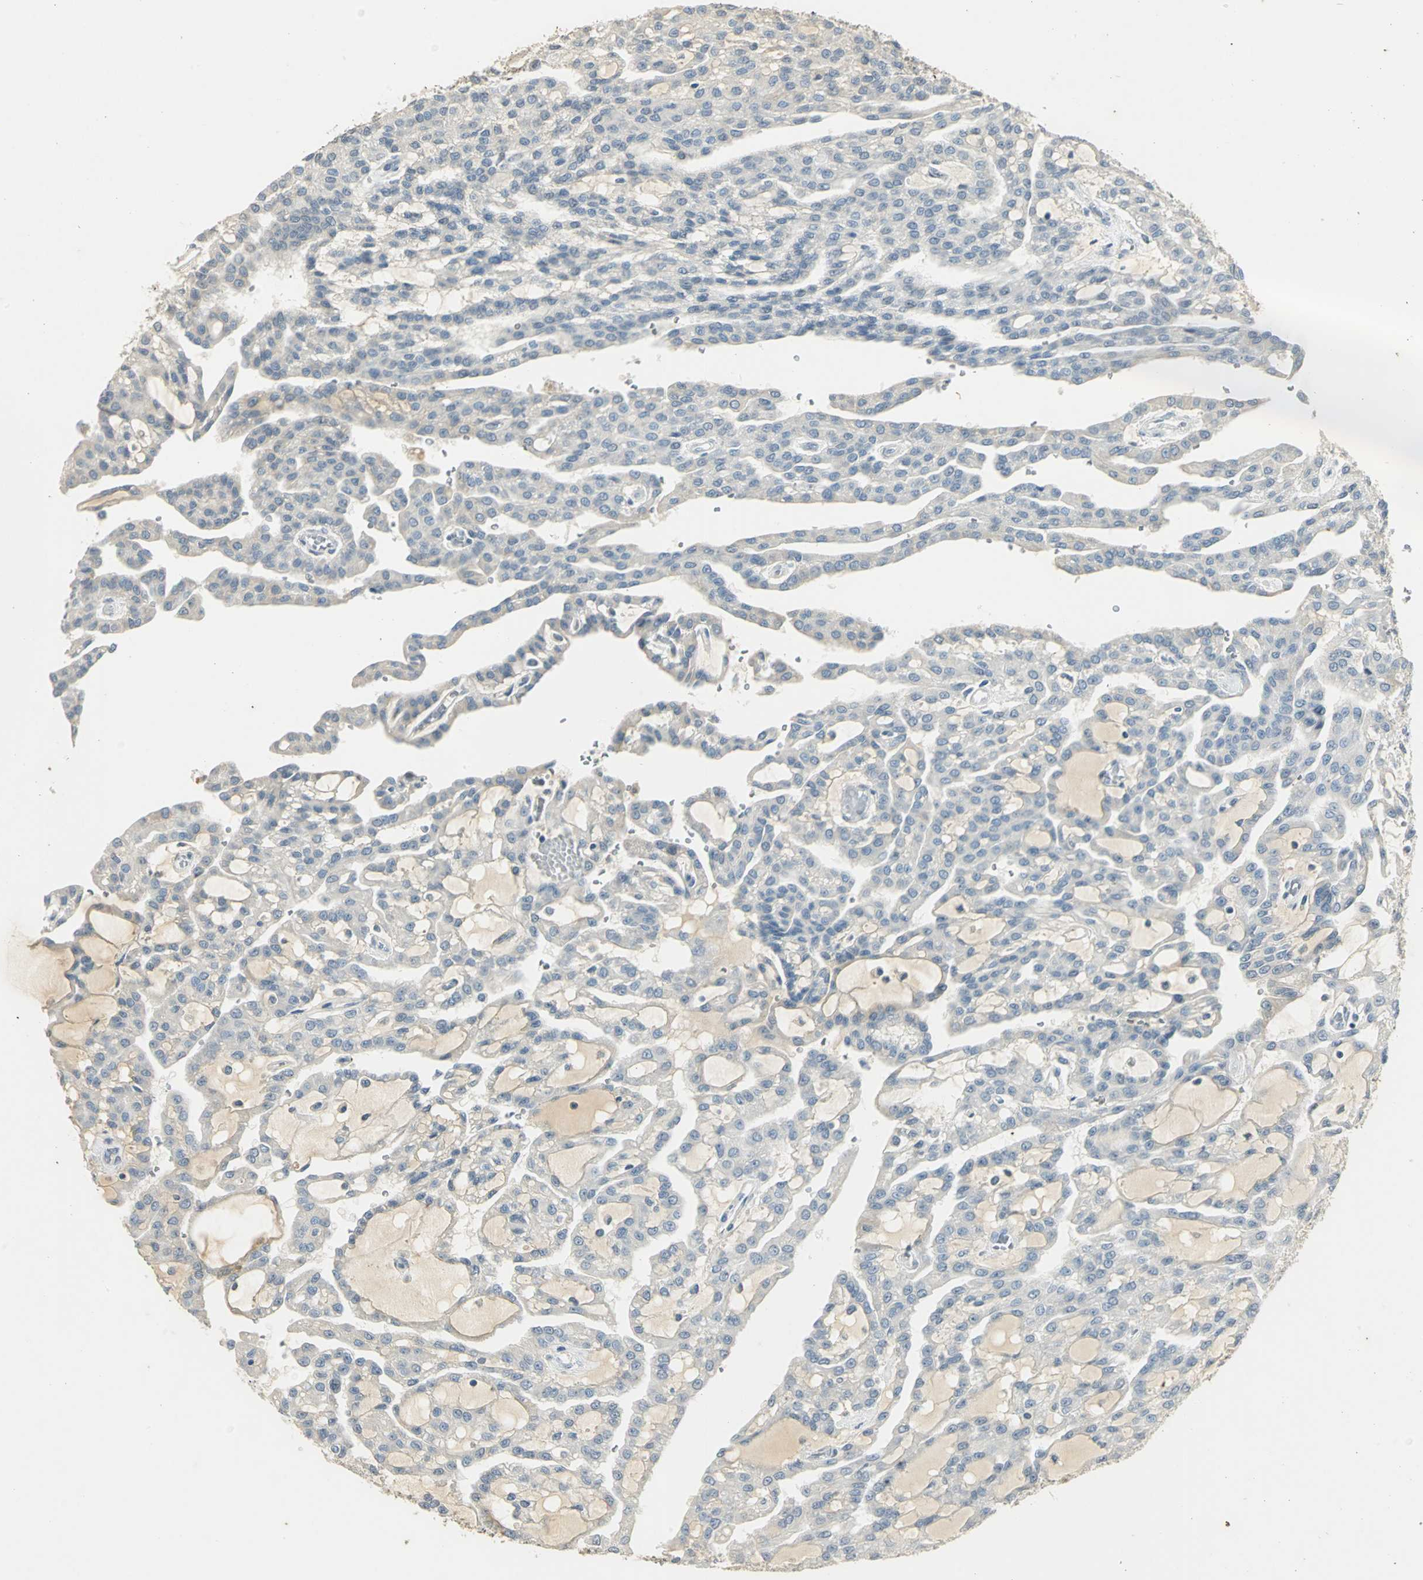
{"staining": {"intensity": "negative", "quantity": "none", "location": "none"}, "tissue": "renal cancer", "cell_type": "Tumor cells", "image_type": "cancer", "snomed": [{"axis": "morphology", "description": "Adenocarcinoma, NOS"}, {"axis": "topography", "description": "Kidney"}], "caption": "There is no significant positivity in tumor cells of renal adenocarcinoma. Brightfield microscopy of IHC stained with DAB (3,3'-diaminobenzidine) (brown) and hematoxylin (blue), captured at high magnification.", "gene": "AK6", "patient": {"sex": "male", "age": 63}}